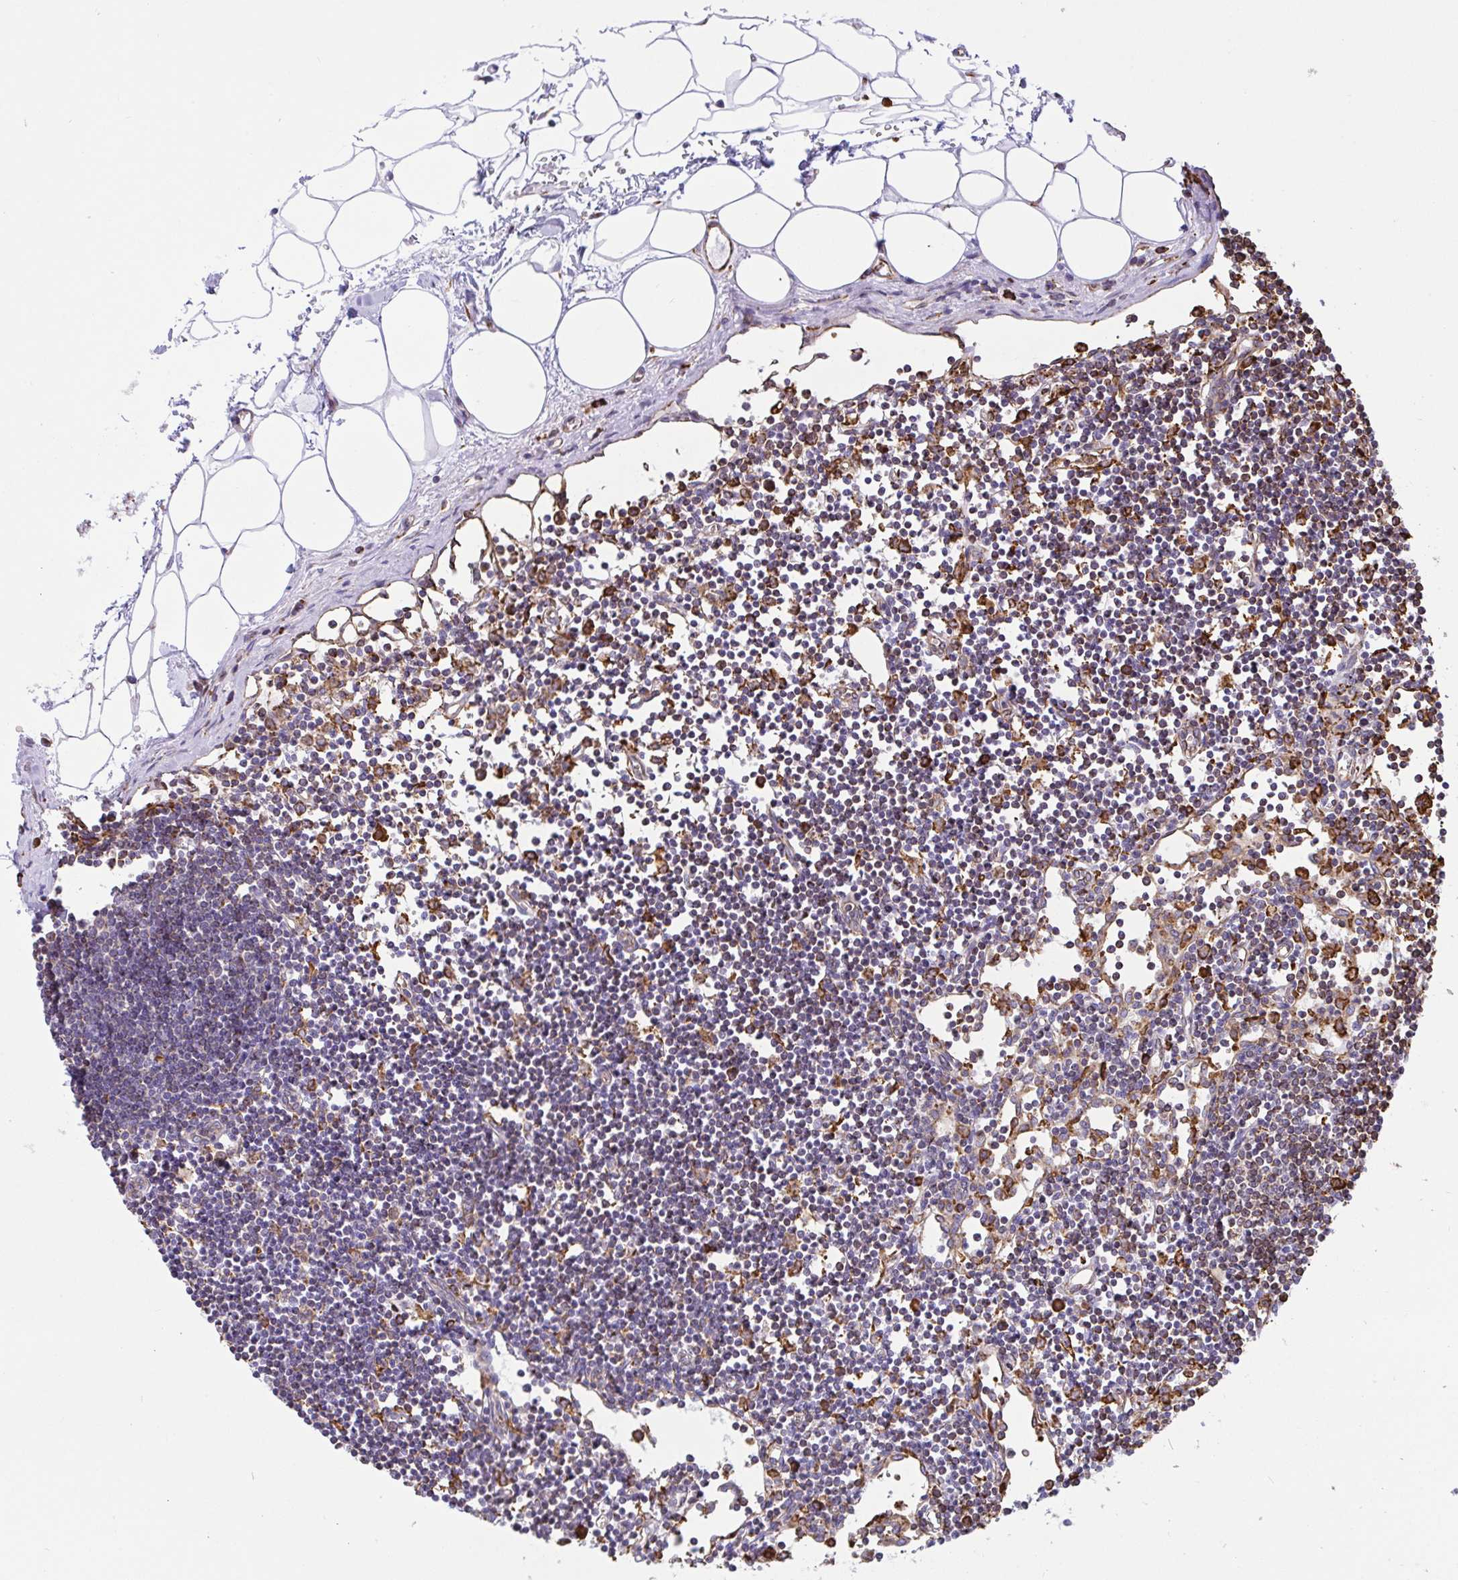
{"staining": {"intensity": "strong", "quantity": "<25%", "location": "cytoplasmic/membranous"}, "tissue": "lymph node", "cell_type": "Germinal center cells", "image_type": "normal", "snomed": [{"axis": "morphology", "description": "Normal tissue, NOS"}, {"axis": "topography", "description": "Lymph node"}], "caption": "Protein staining demonstrates strong cytoplasmic/membranous staining in about <25% of germinal center cells in normal lymph node. (Brightfield microscopy of DAB IHC at high magnification).", "gene": "CLGN", "patient": {"sex": "female", "age": 65}}